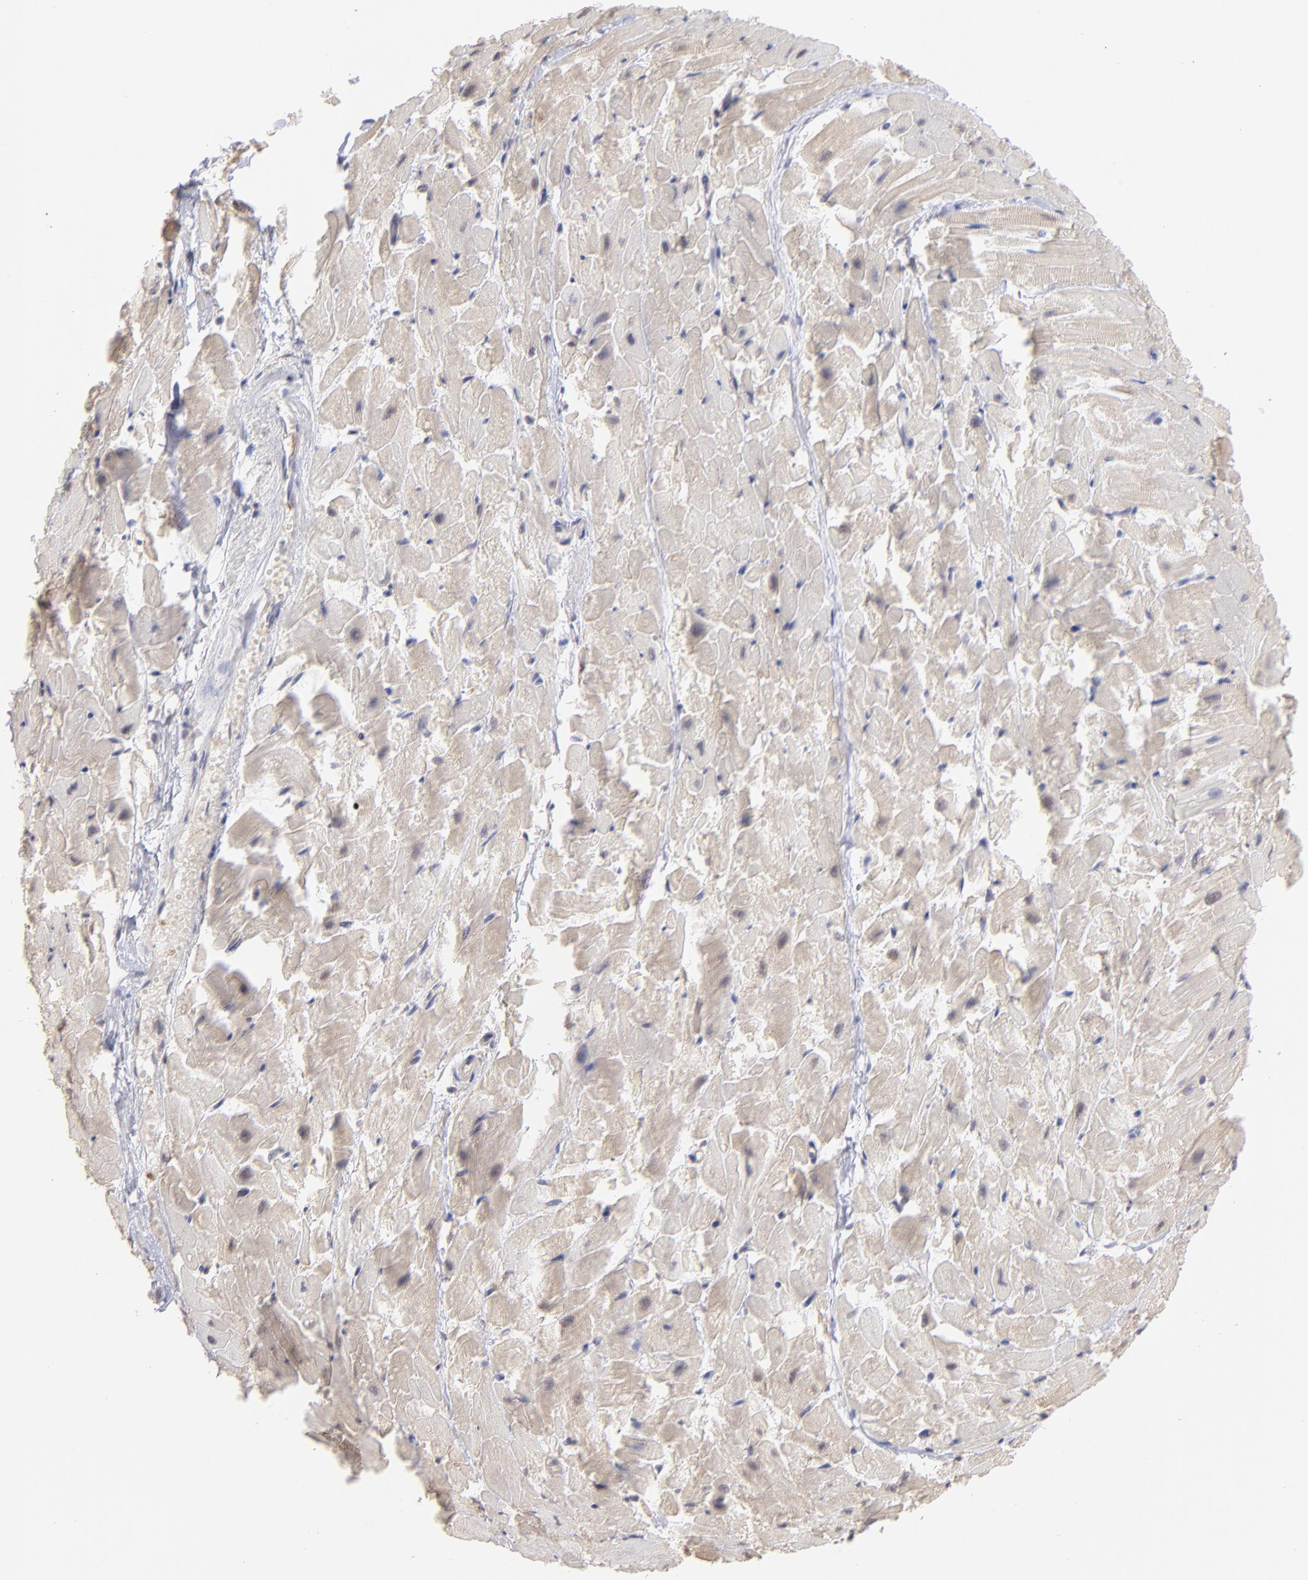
{"staining": {"intensity": "weak", "quantity": "<25%", "location": "cytoplasmic/membranous"}, "tissue": "heart muscle", "cell_type": "Cardiomyocytes", "image_type": "normal", "snomed": [{"axis": "morphology", "description": "Normal tissue, NOS"}, {"axis": "topography", "description": "Heart"}], "caption": "A high-resolution micrograph shows IHC staining of unremarkable heart muscle, which exhibits no significant expression in cardiomyocytes.", "gene": "MAP2K2", "patient": {"sex": "female", "age": 19}}